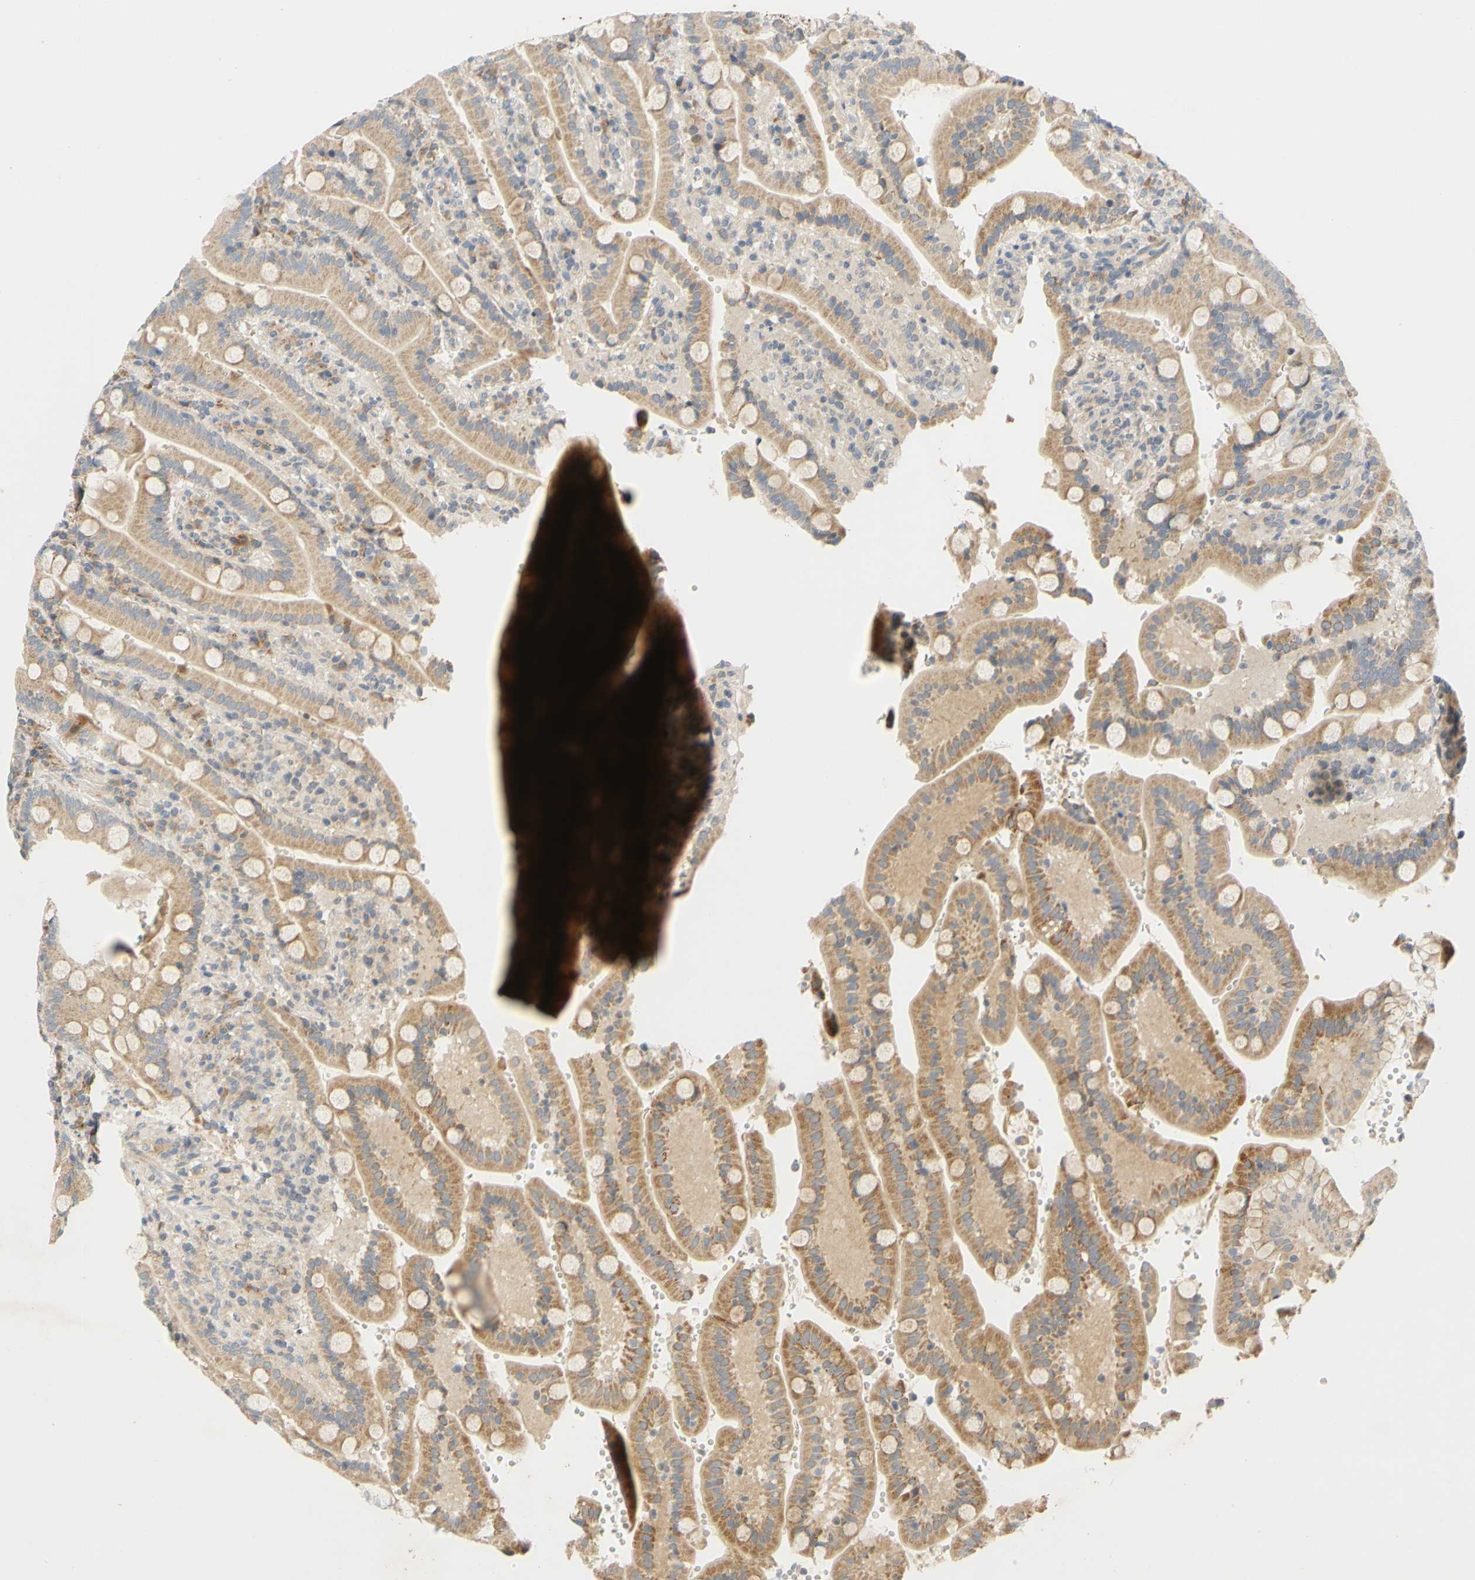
{"staining": {"intensity": "weak", "quantity": ">75%", "location": "cytoplasmic/membranous"}, "tissue": "duodenum", "cell_type": "Glandular cells", "image_type": "normal", "snomed": [{"axis": "morphology", "description": "Normal tissue, NOS"}, {"axis": "topography", "description": "Small intestine, NOS"}], "caption": "Protein expression analysis of benign human duodenum reveals weak cytoplasmic/membranous expression in about >75% of glandular cells.", "gene": "CCNB2", "patient": {"sex": "female", "age": 71}}